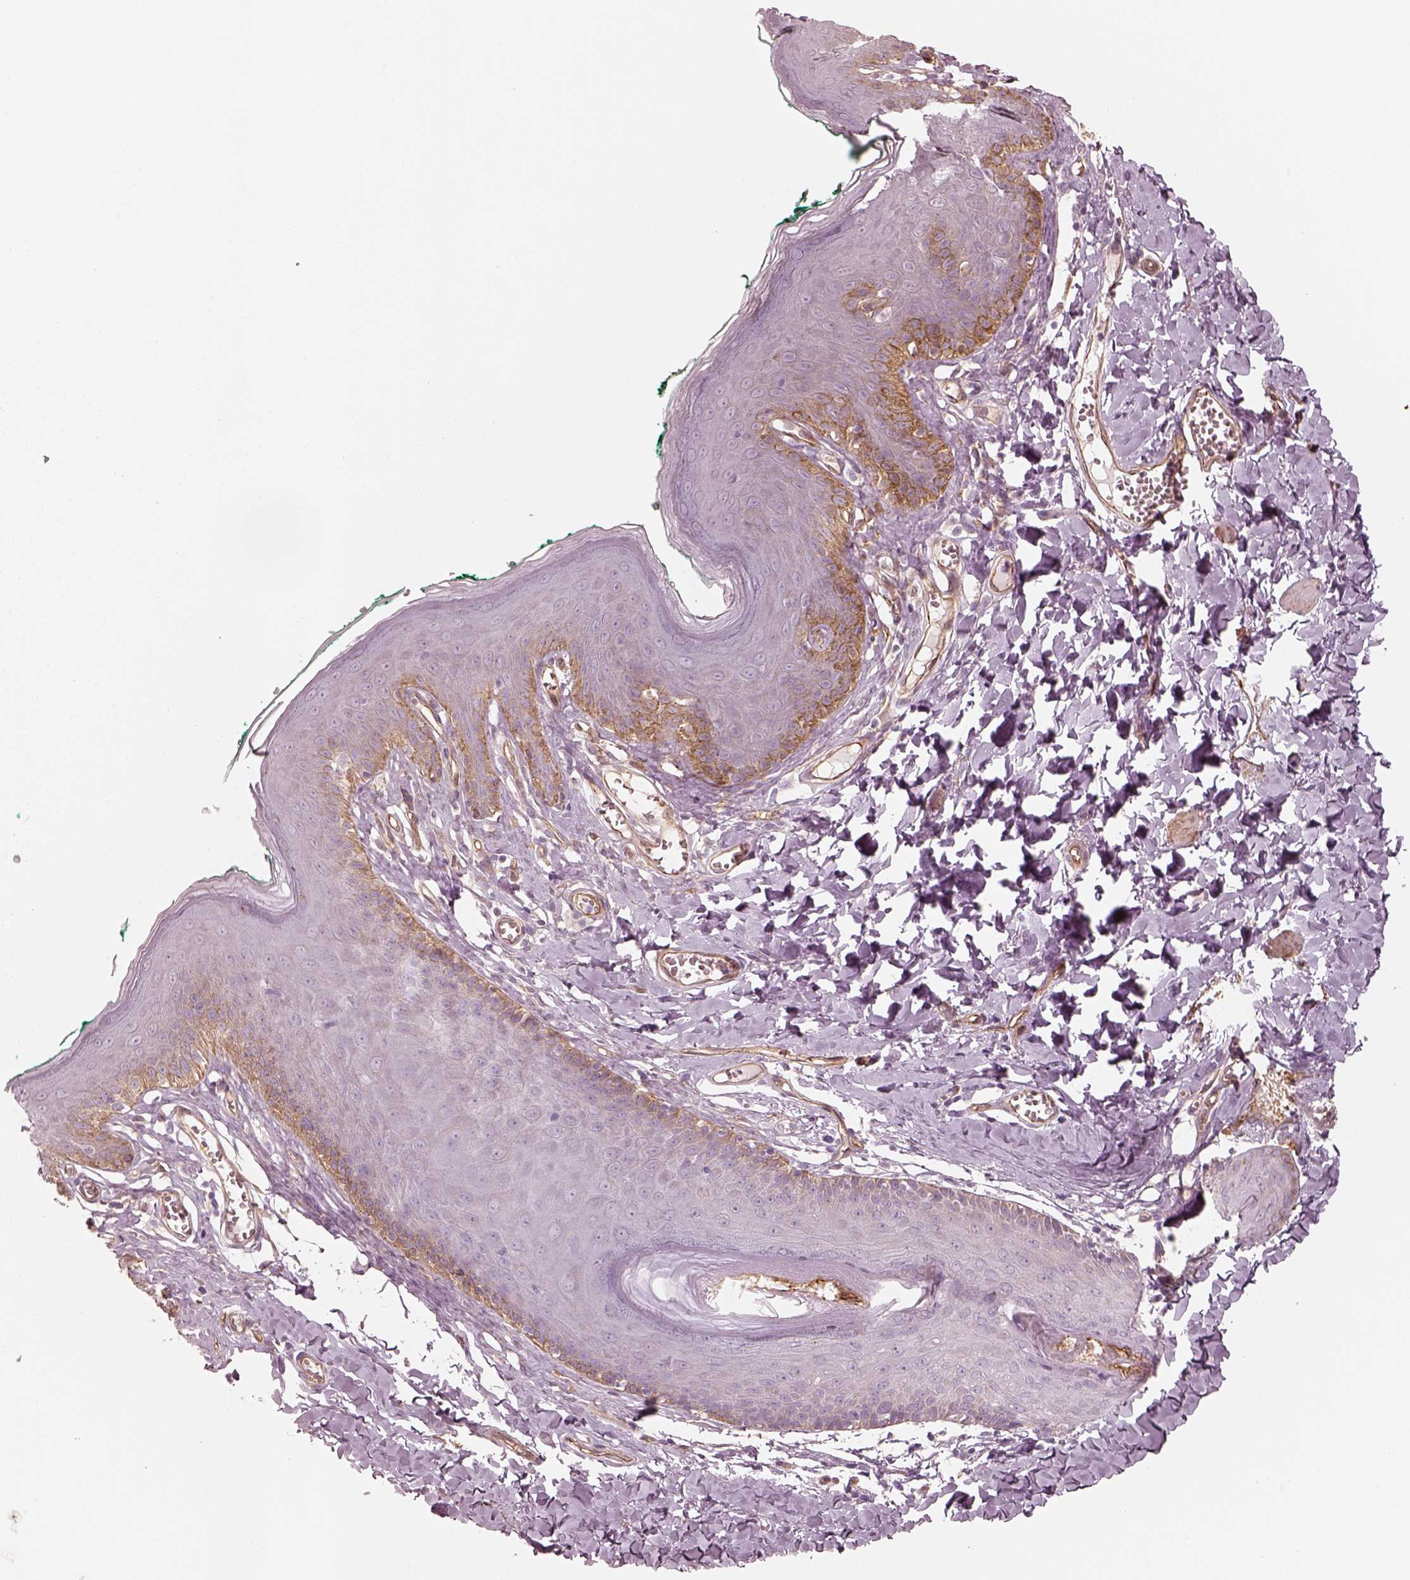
{"staining": {"intensity": "moderate", "quantity": "<25%", "location": "cytoplasmic/membranous"}, "tissue": "skin", "cell_type": "Epidermal cells", "image_type": "normal", "snomed": [{"axis": "morphology", "description": "Normal tissue, NOS"}, {"axis": "topography", "description": "Vulva"}, {"axis": "topography", "description": "Peripheral nerve tissue"}], "caption": "Normal skin reveals moderate cytoplasmic/membranous positivity in about <25% of epidermal cells.", "gene": "CRYM", "patient": {"sex": "female", "age": 66}}